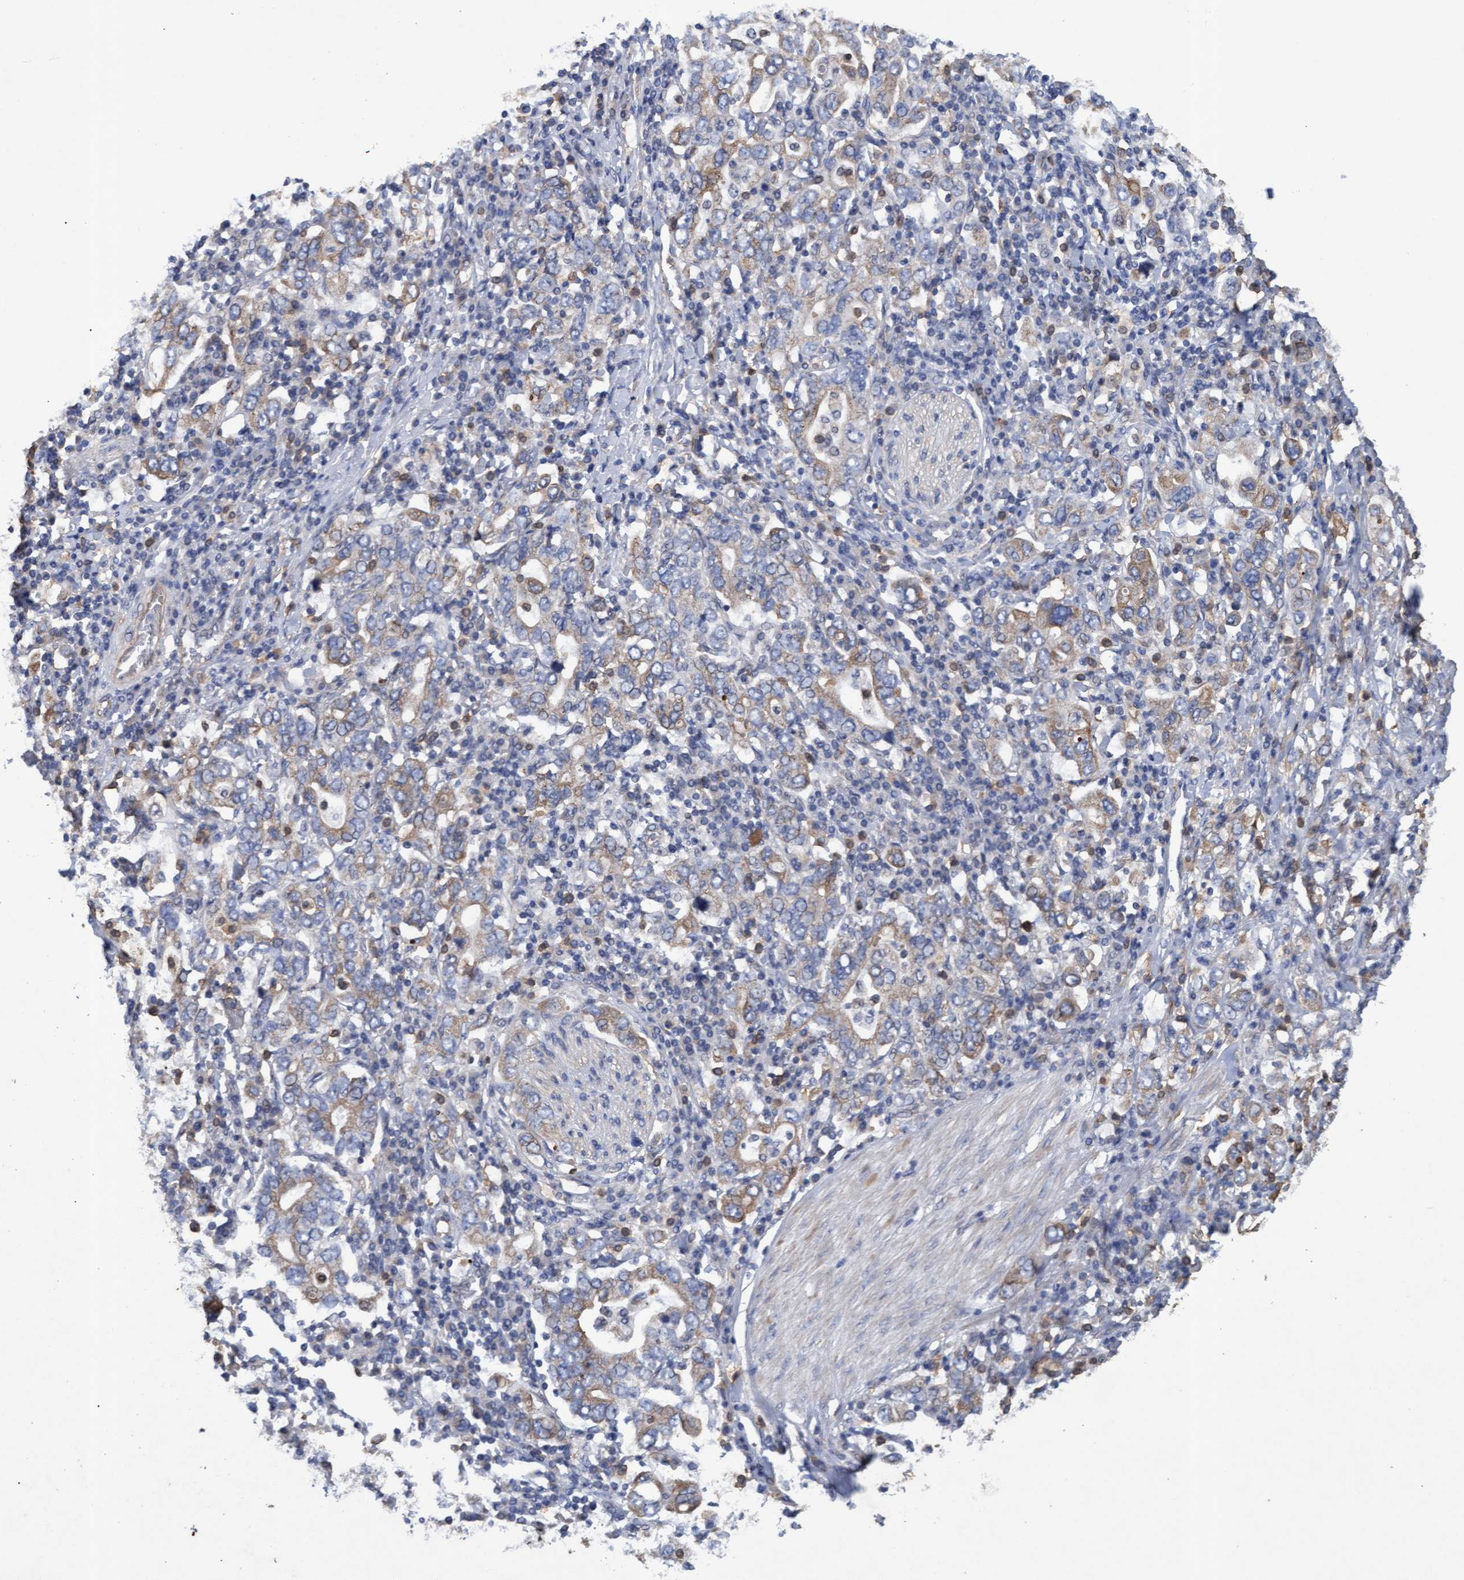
{"staining": {"intensity": "weak", "quantity": ">75%", "location": "cytoplasmic/membranous"}, "tissue": "stomach cancer", "cell_type": "Tumor cells", "image_type": "cancer", "snomed": [{"axis": "morphology", "description": "Adenocarcinoma, NOS"}, {"axis": "topography", "description": "Stomach, upper"}], "caption": "Protein staining displays weak cytoplasmic/membranous expression in about >75% of tumor cells in adenocarcinoma (stomach). (DAB (3,3'-diaminobenzidine) IHC with brightfield microscopy, high magnification).", "gene": "MRPL38", "patient": {"sex": "male", "age": 62}}